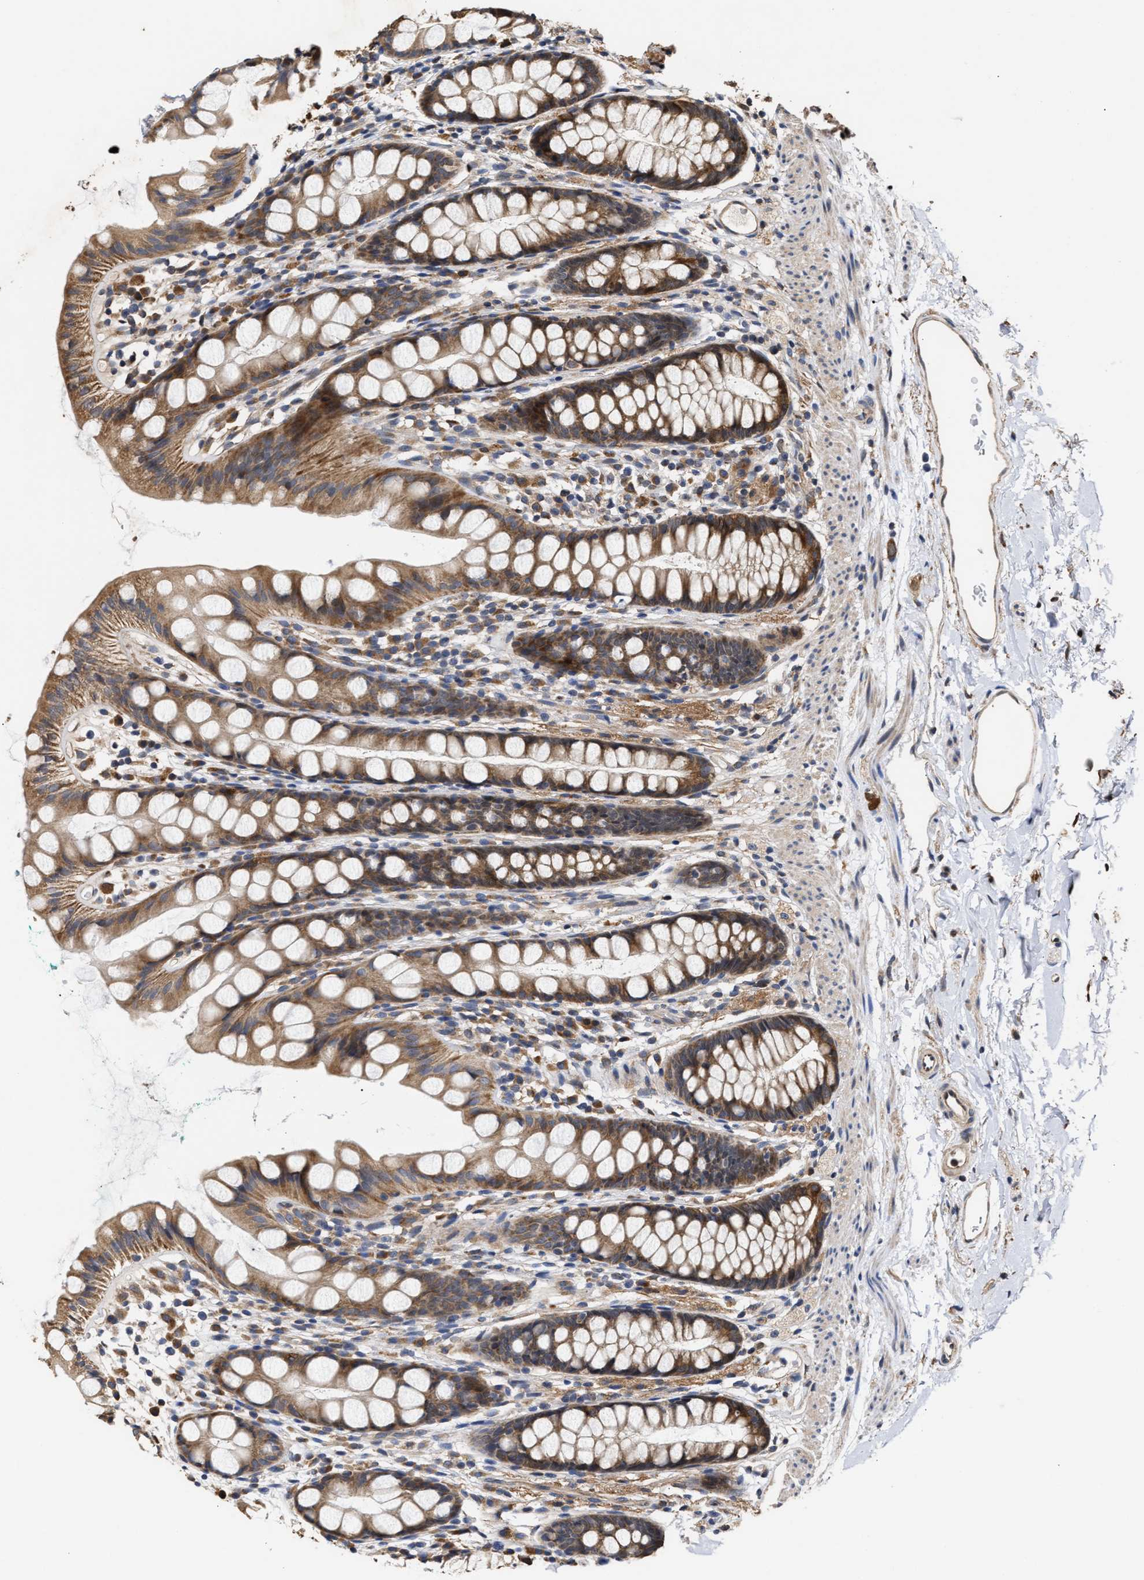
{"staining": {"intensity": "moderate", "quantity": ">75%", "location": "cytoplasmic/membranous"}, "tissue": "rectum", "cell_type": "Glandular cells", "image_type": "normal", "snomed": [{"axis": "morphology", "description": "Normal tissue, NOS"}, {"axis": "topography", "description": "Rectum"}], "caption": "Normal rectum was stained to show a protein in brown. There is medium levels of moderate cytoplasmic/membranous staining in approximately >75% of glandular cells. Nuclei are stained in blue.", "gene": "GOSR1", "patient": {"sex": "female", "age": 65}}